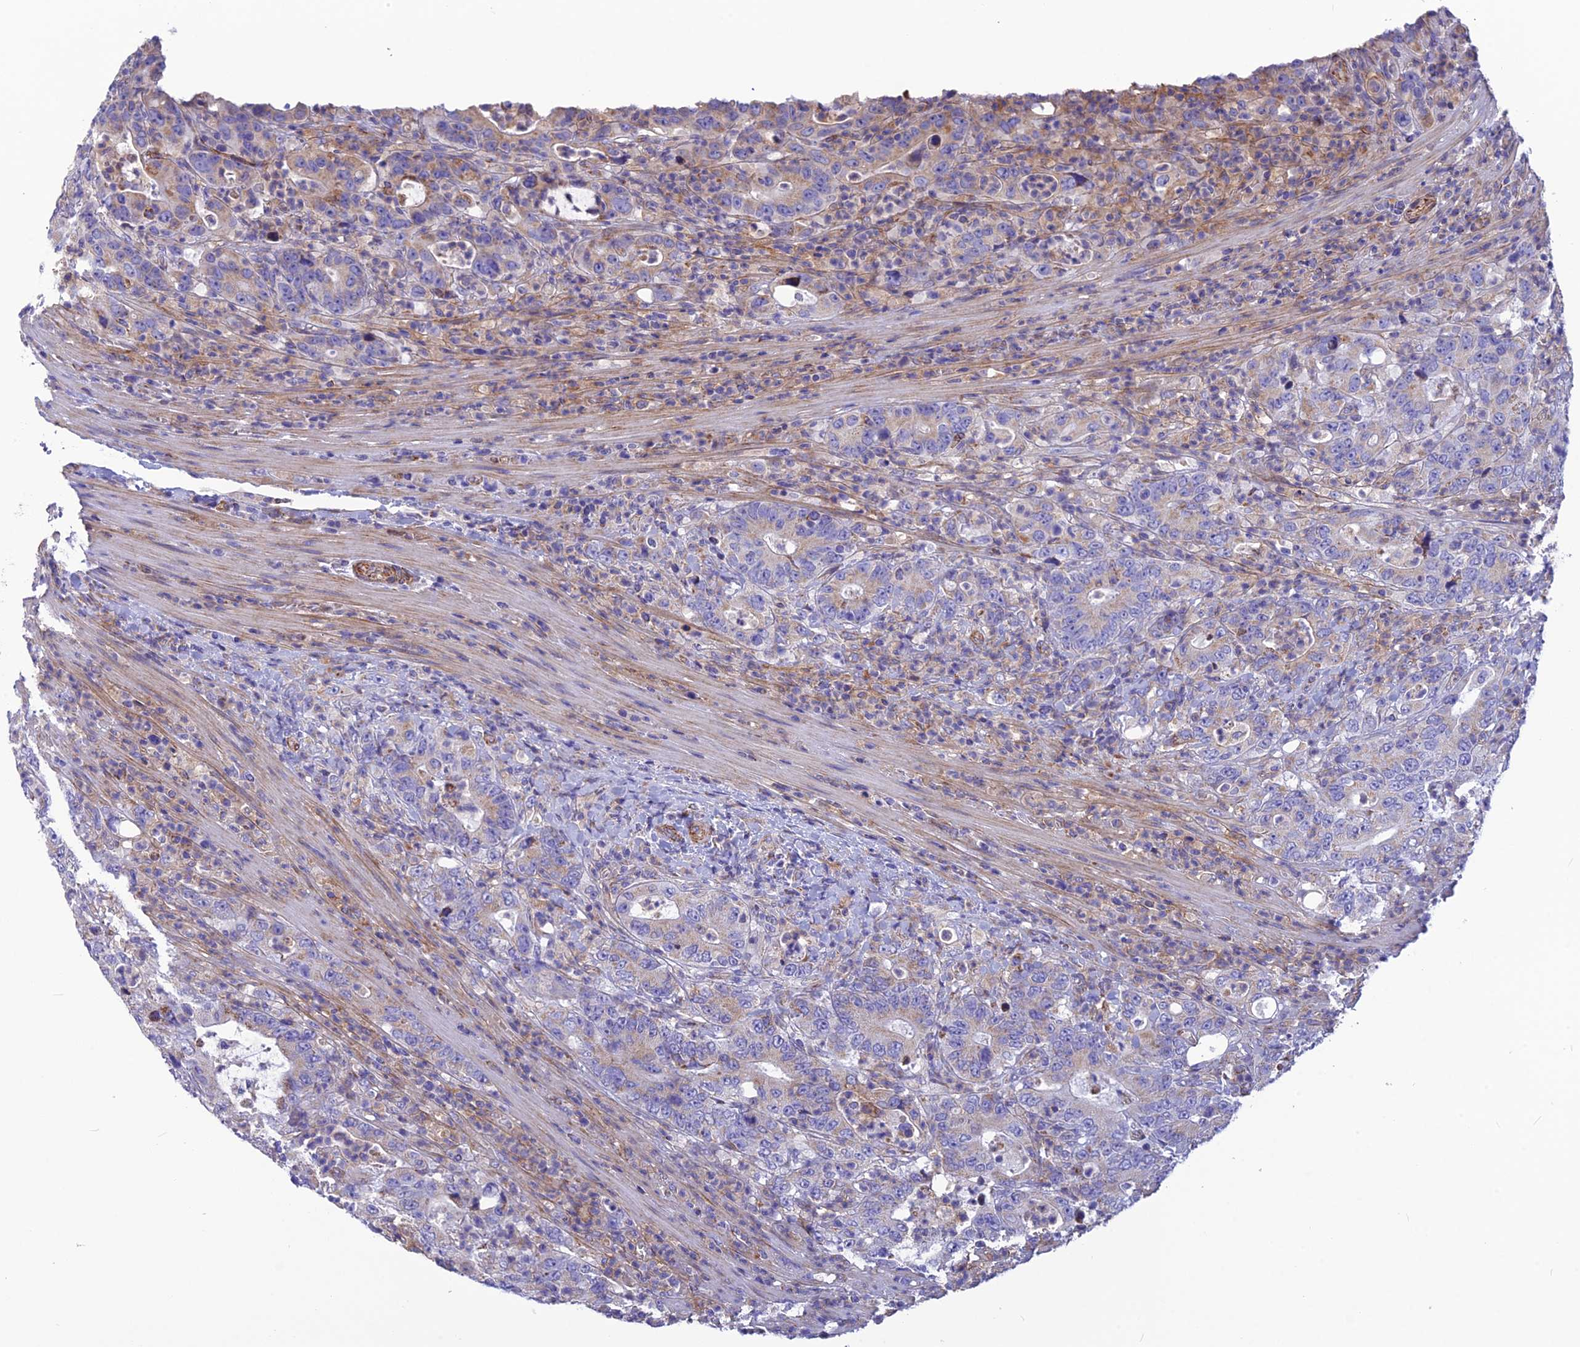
{"staining": {"intensity": "weak", "quantity": "25%-75%", "location": "cytoplasmic/membranous"}, "tissue": "colorectal cancer", "cell_type": "Tumor cells", "image_type": "cancer", "snomed": [{"axis": "morphology", "description": "Adenocarcinoma, NOS"}, {"axis": "topography", "description": "Colon"}], "caption": "Brown immunohistochemical staining in adenocarcinoma (colorectal) displays weak cytoplasmic/membranous expression in approximately 25%-75% of tumor cells.", "gene": "POMGNT1", "patient": {"sex": "female", "age": 75}}